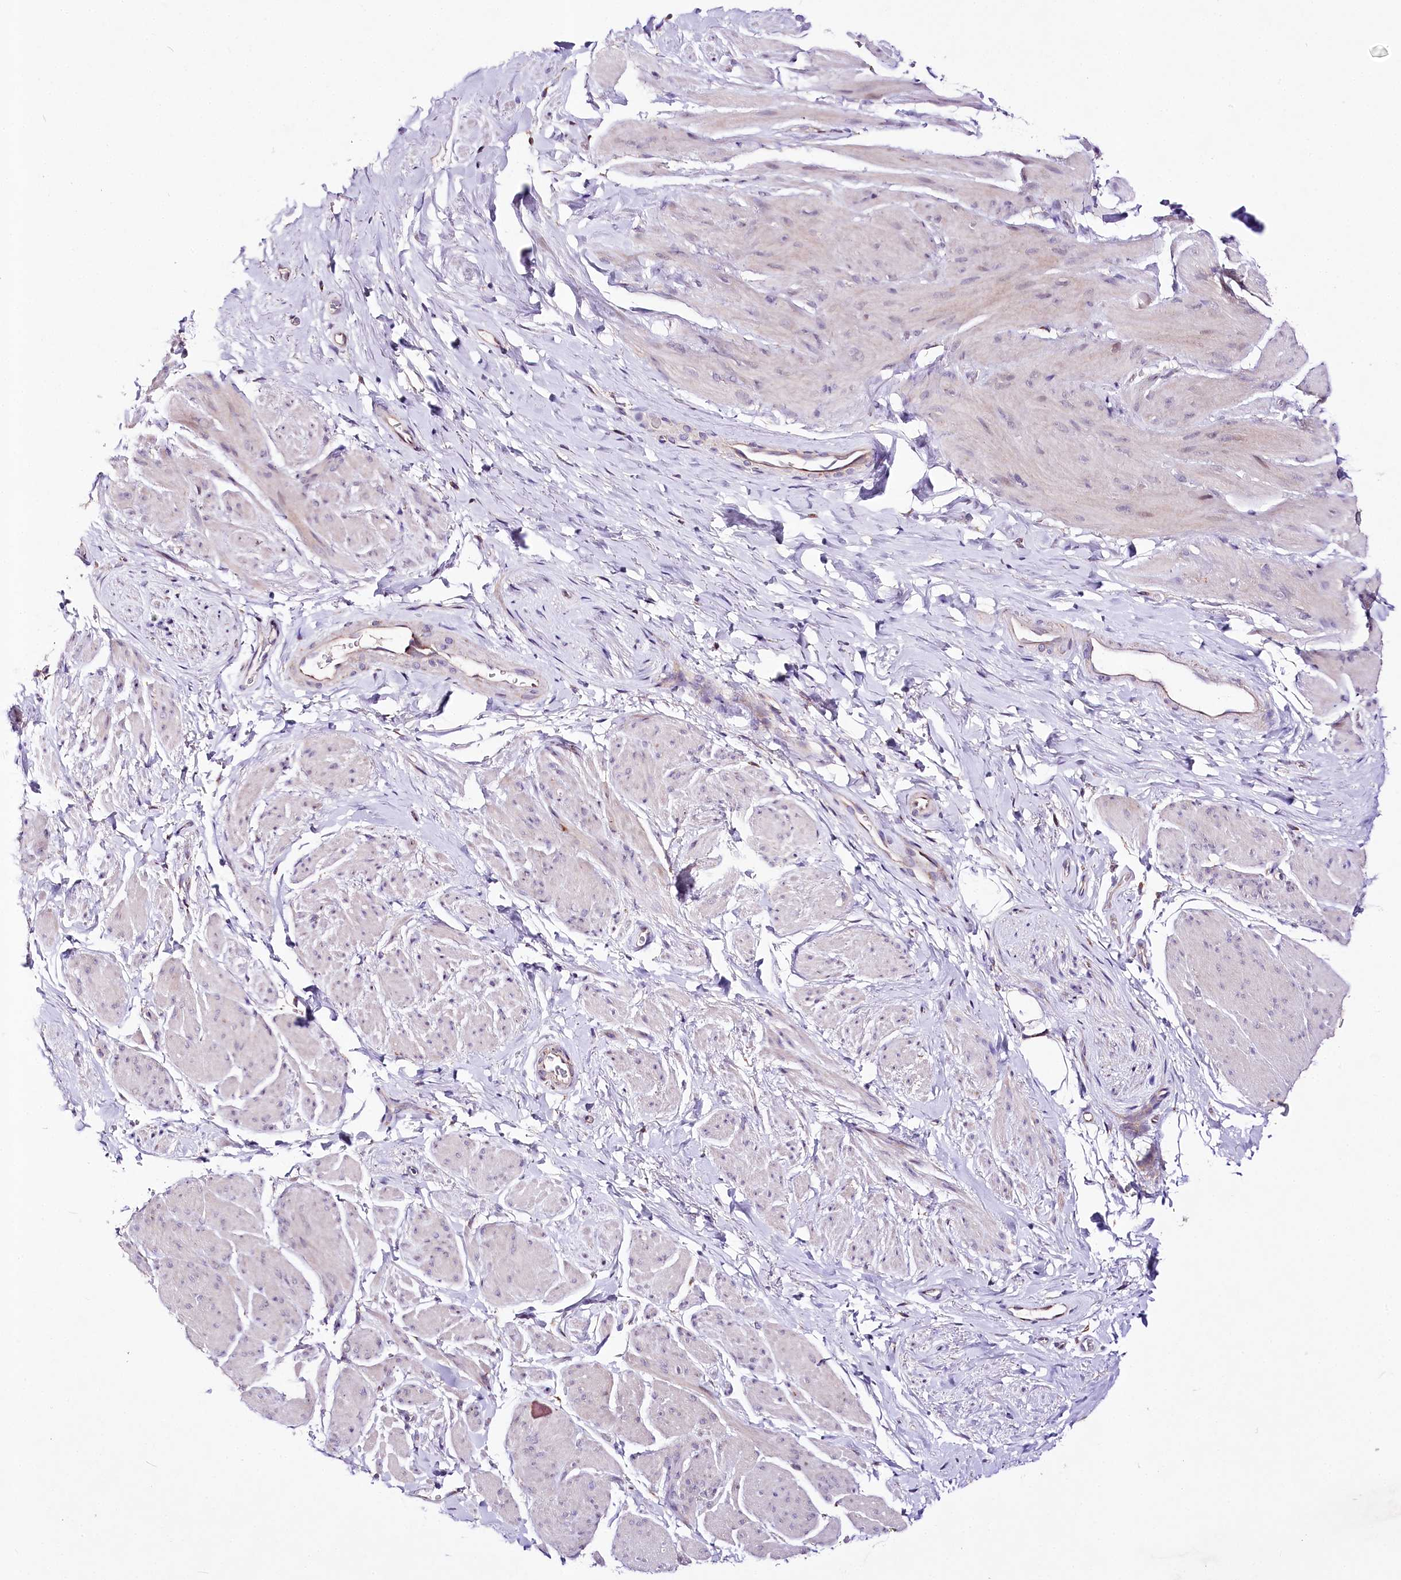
{"staining": {"intensity": "negative", "quantity": "none", "location": "none"}, "tissue": "smooth muscle", "cell_type": "Smooth muscle cells", "image_type": "normal", "snomed": [{"axis": "morphology", "description": "Normal tissue, NOS"}, {"axis": "topography", "description": "Smooth muscle"}, {"axis": "topography", "description": "Peripheral nerve tissue"}], "caption": "Immunohistochemistry (IHC) histopathology image of normal smooth muscle: smooth muscle stained with DAB displays no significant protein expression in smooth muscle cells. The staining is performed using DAB (3,3'-diaminobenzidine) brown chromogen with nuclei counter-stained in using hematoxylin.", "gene": "ATE1", "patient": {"sex": "male", "age": 69}}